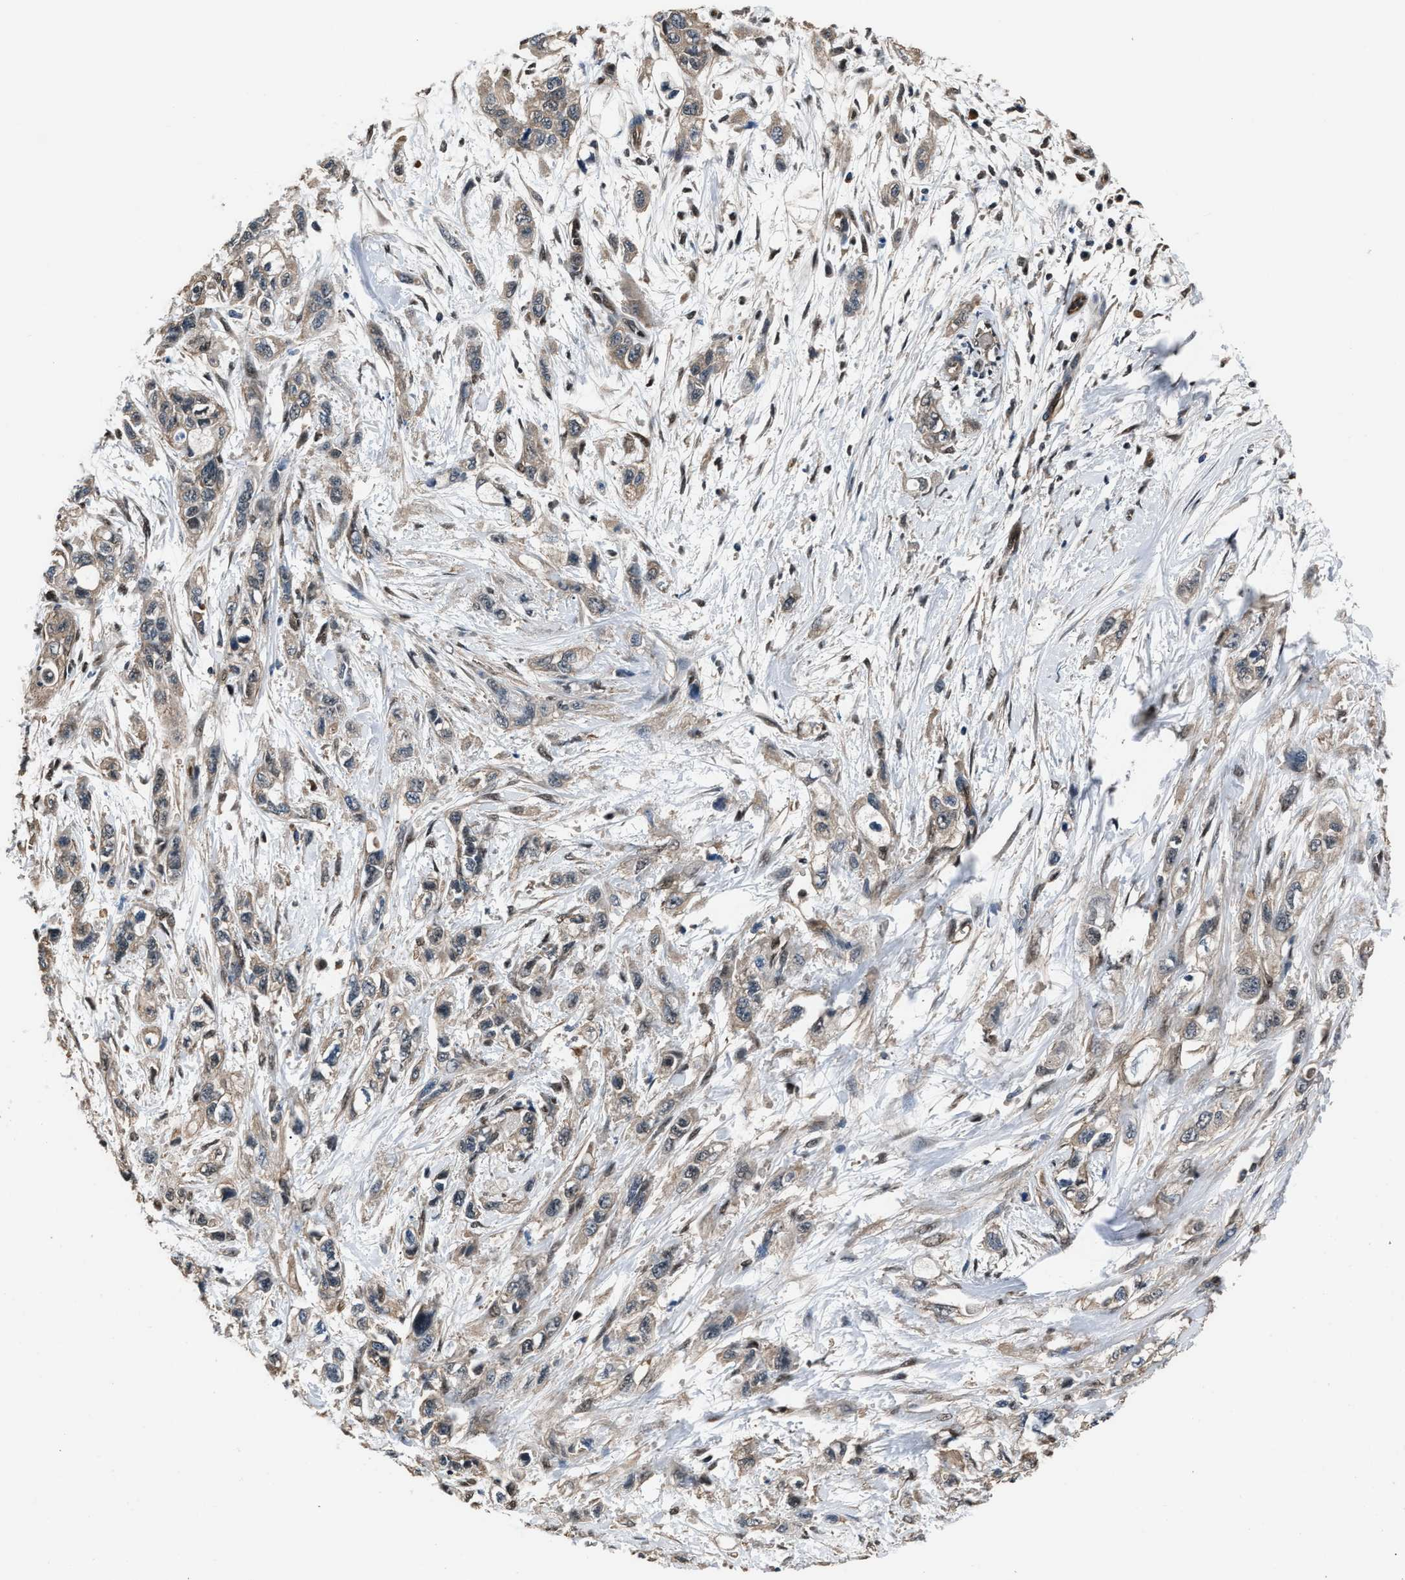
{"staining": {"intensity": "strong", "quantity": "<25%", "location": "cytoplasmic/membranous,nuclear"}, "tissue": "pancreatic cancer", "cell_type": "Tumor cells", "image_type": "cancer", "snomed": [{"axis": "morphology", "description": "Adenocarcinoma, NOS"}, {"axis": "topography", "description": "Pancreas"}], "caption": "Immunohistochemistry staining of adenocarcinoma (pancreatic), which reveals medium levels of strong cytoplasmic/membranous and nuclear expression in approximately <25% of tumor cells indicating strong cytoplasmic/membranous and nuclear protein staining. The staining was performed using DAB (3,3'-diaminobenzidine) (brown) for protein detection and nuclei were counterstained in hematoxylin (blue).", "gene": "DFFA", "patient": {"sex": "male", "age": 74}}